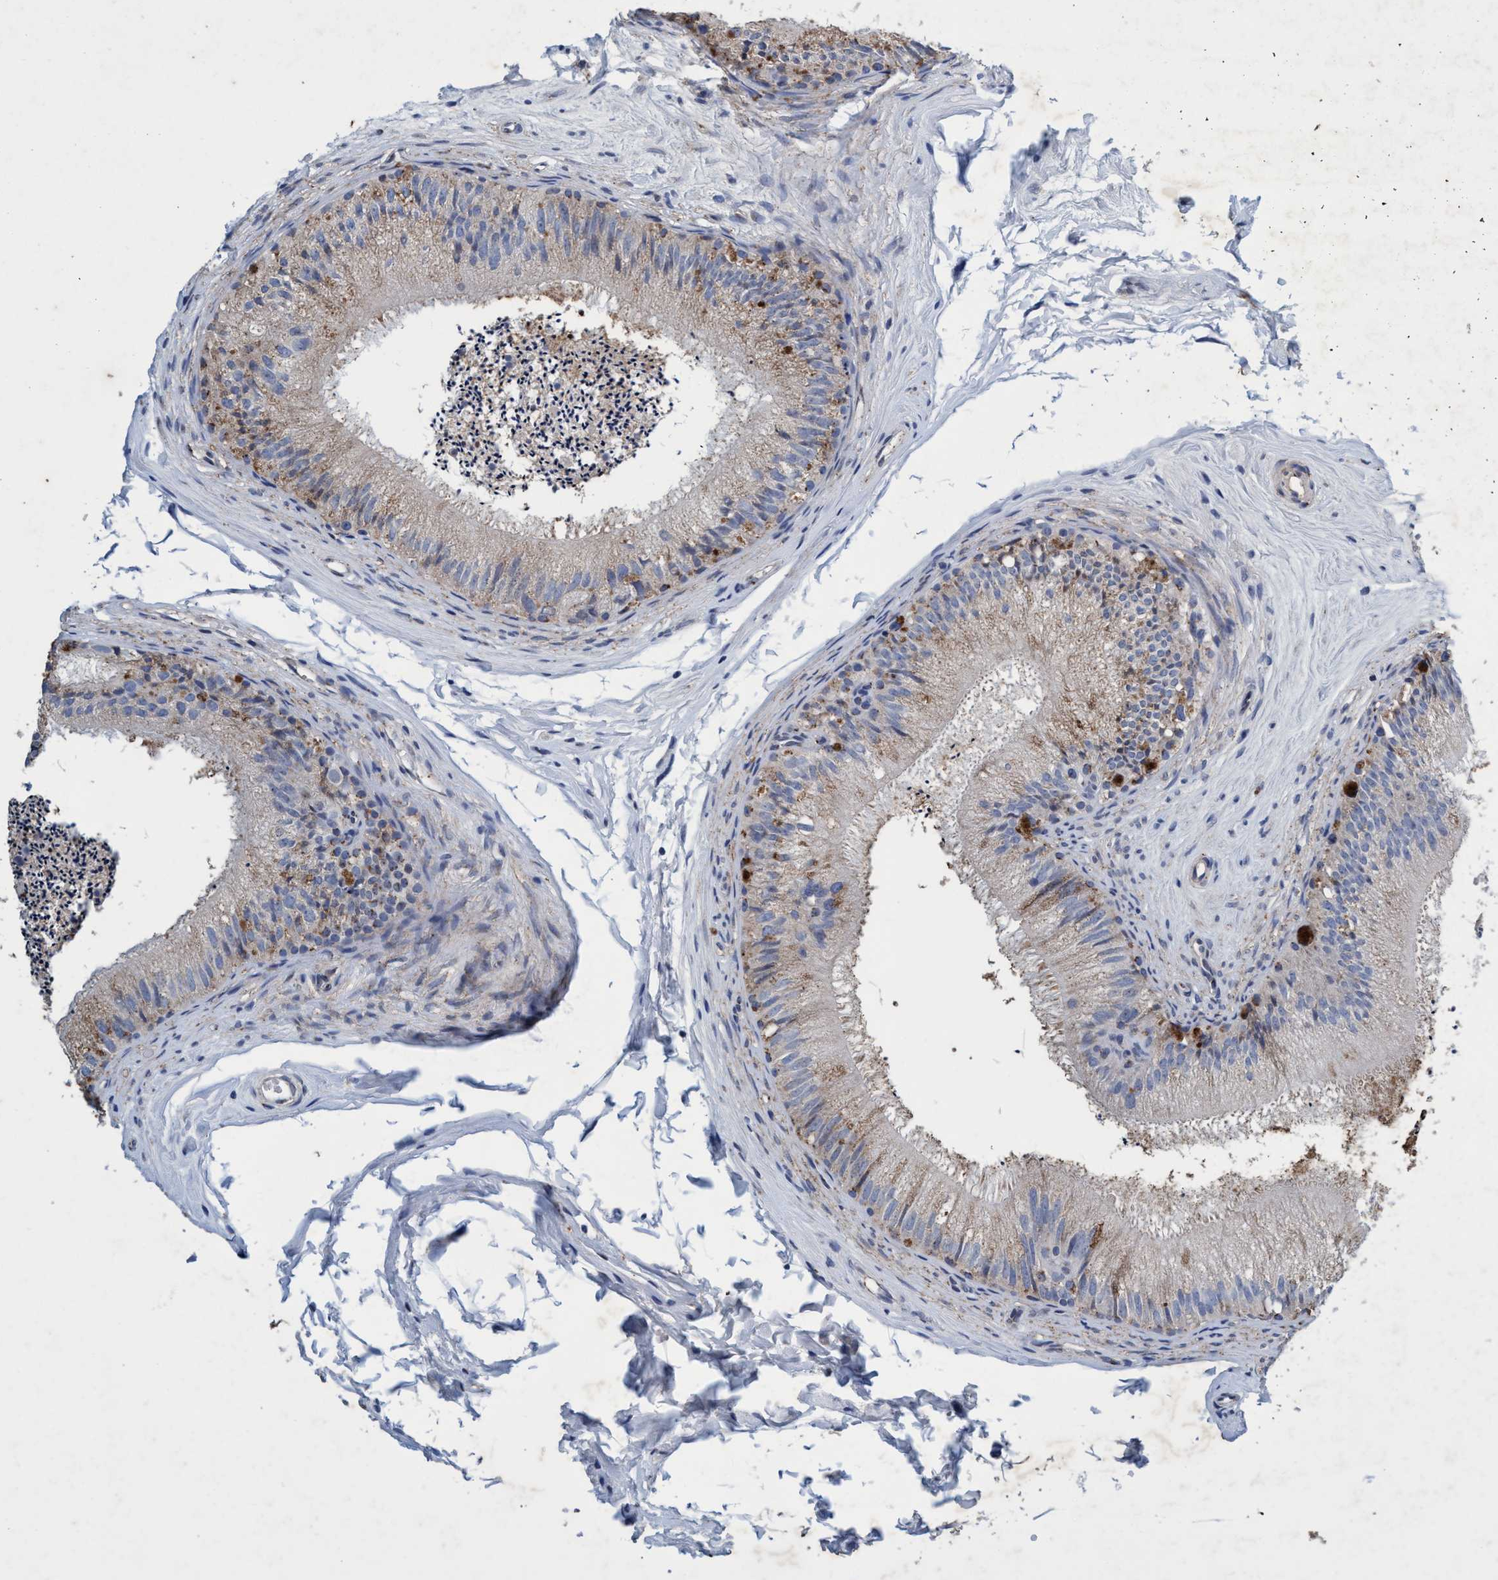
{"staining": {"intensity": "moderate", "quantity": "25%-75%", "location": "cytoplasmic/membranous"}, "tissue": "epididymis", "cell_type": "Glandular cells", "image_type": "normal", "snomed": [{"axis": "morphology", "description": "Normal tissue, NOS"}, {"axis": "topography", "description": "Epididymis"}], "caption": "IHC micrograph of benign epididymis: human epididymis stained using immunohistochemistry (IHC) shows medium levels of moderate protein expression localized specifically in the cytoplasmic/membranous of glandular cells, appearing as a cytoplasmic/membranous brown color.", "gene": "GRB14", "patient": {"sex": "male", "age": 56}}